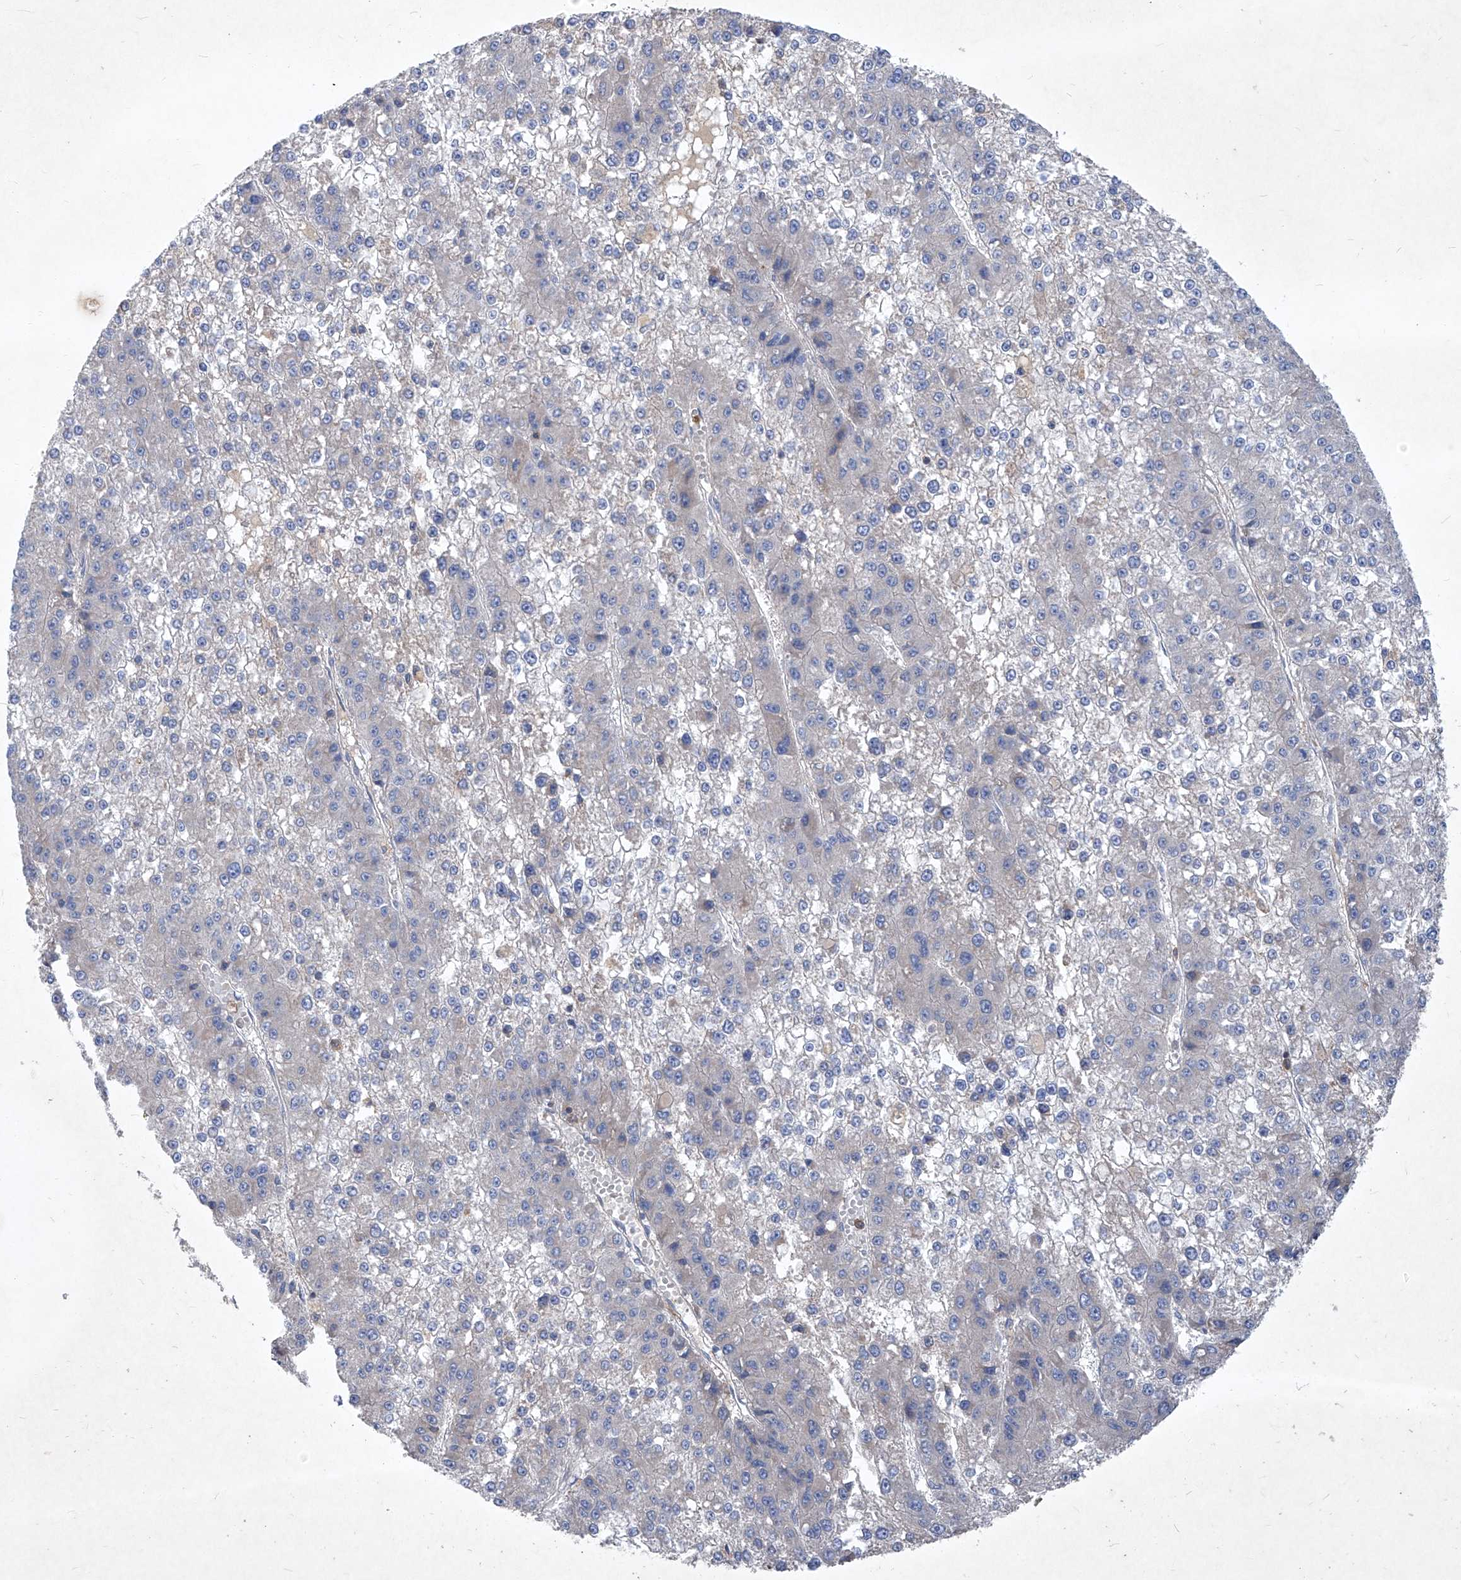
{"staining": {"intensity": "negative", "quantity": "none", "location": "none"}, "tissue": "liver cancer", "cell_type": "Tumor cells", "image_type": "cancer", "snomed": [{"axis": "morphology", "description": "Carcinoma, Hepatocellular, NOS"}, {"axis": "topography", "description": "Liver"}], "caption": "Immunohistochemistry (IHC) photomicrograph of human hepatocellular carcinoma (liver) stained for a protein (brown), which exhibits no positivity in tumor cells. (DAB (3,3'-diaminobenzidine) IHC visualized using brightfield microscopy, high magnification).", "gene": "EPHA8", "patient": {"sex": "female", "age": 73}}